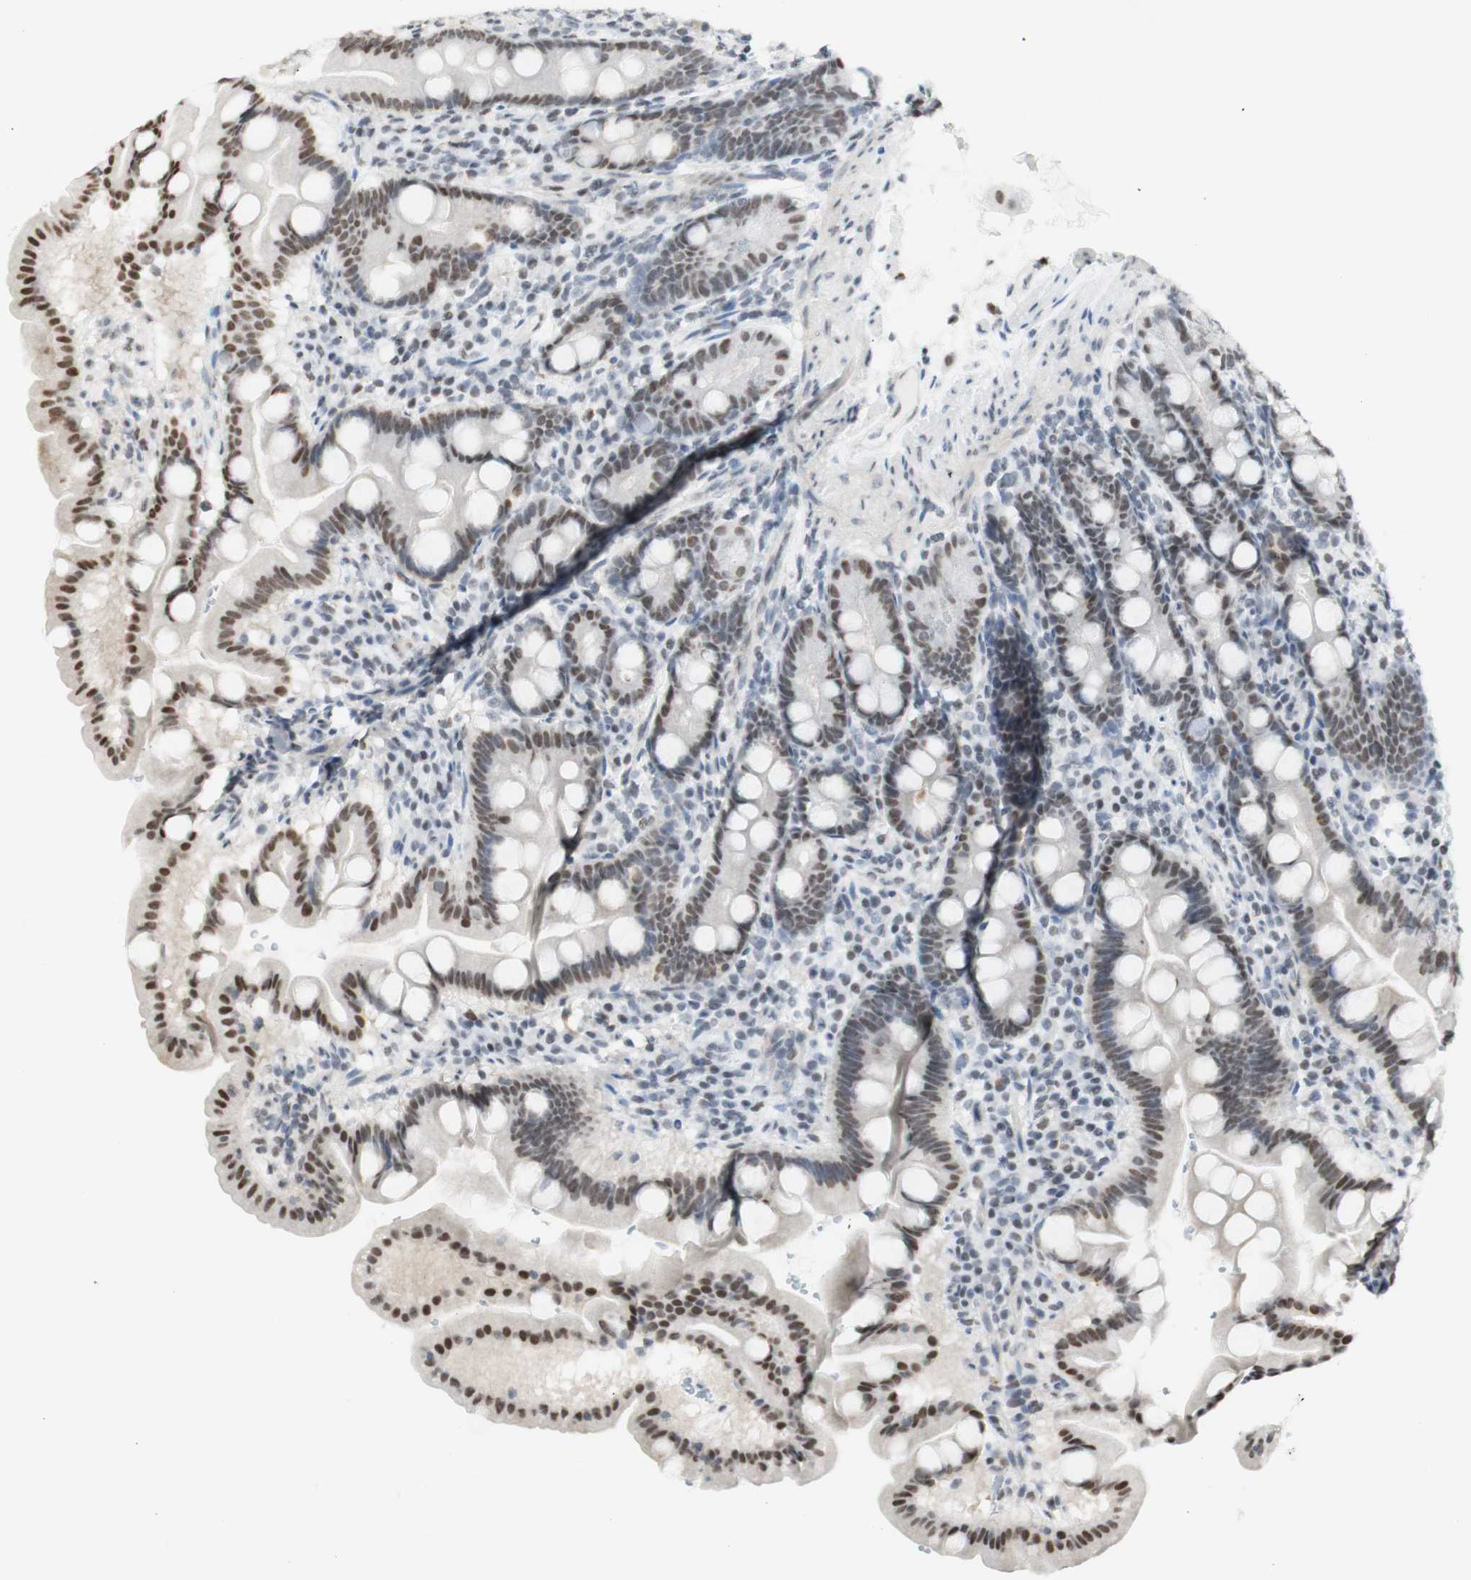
{"staining": {"intensity": "moderate", "quantity": ">75%", "location": "nuclear"}, "tissue": "duodenum", "cell_type": "Glandular cells", "image_type": "normal", "snomed": [{"axis": "morphology", "description": "Normal tissue, NOS"}, {"axis": "topography", "description": "Duodenum"}], "caption": "Moderate nuclear expression is present in approximately >75% of glandular cells in benign duodenum.", "gene": "ZMYM6", "patient": {"sex": "male", "age": 50}}